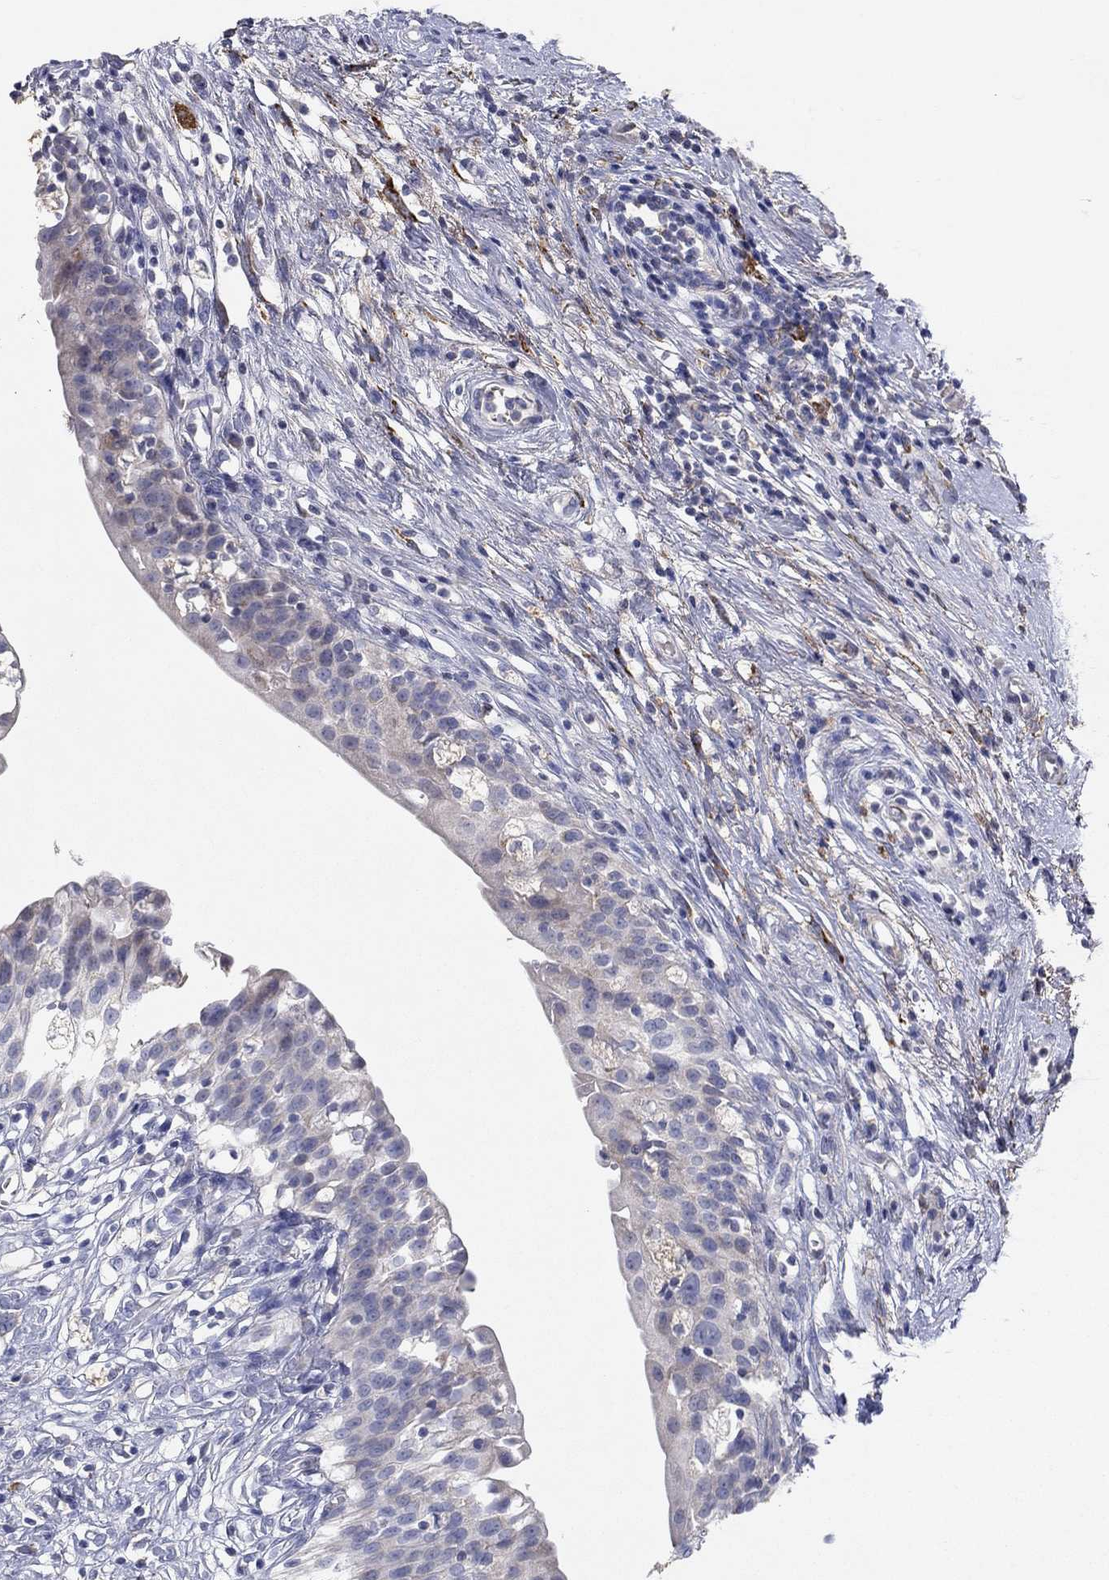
{"staining": {"intensity": "negative", "quantity": "none", "location": "none"}, "tissue": "urinary bladder", "cell_type": "Urothelial cells", "image_type": "normal", "snomed": [{"axis": "morphology", "description": "Normal tissue, NOS"}, {"axis": "topography", "description": "Urinary bladder"}], "caption": "Immunohistochemistry image of normal urinary bladder: urinary bladder stained with DAB (3,3'-diaminobenzidine) shows no significant protein staining in urothelial cells.", "gene": "PTGDS", "patient": {"sex": "male", "age": 76}}